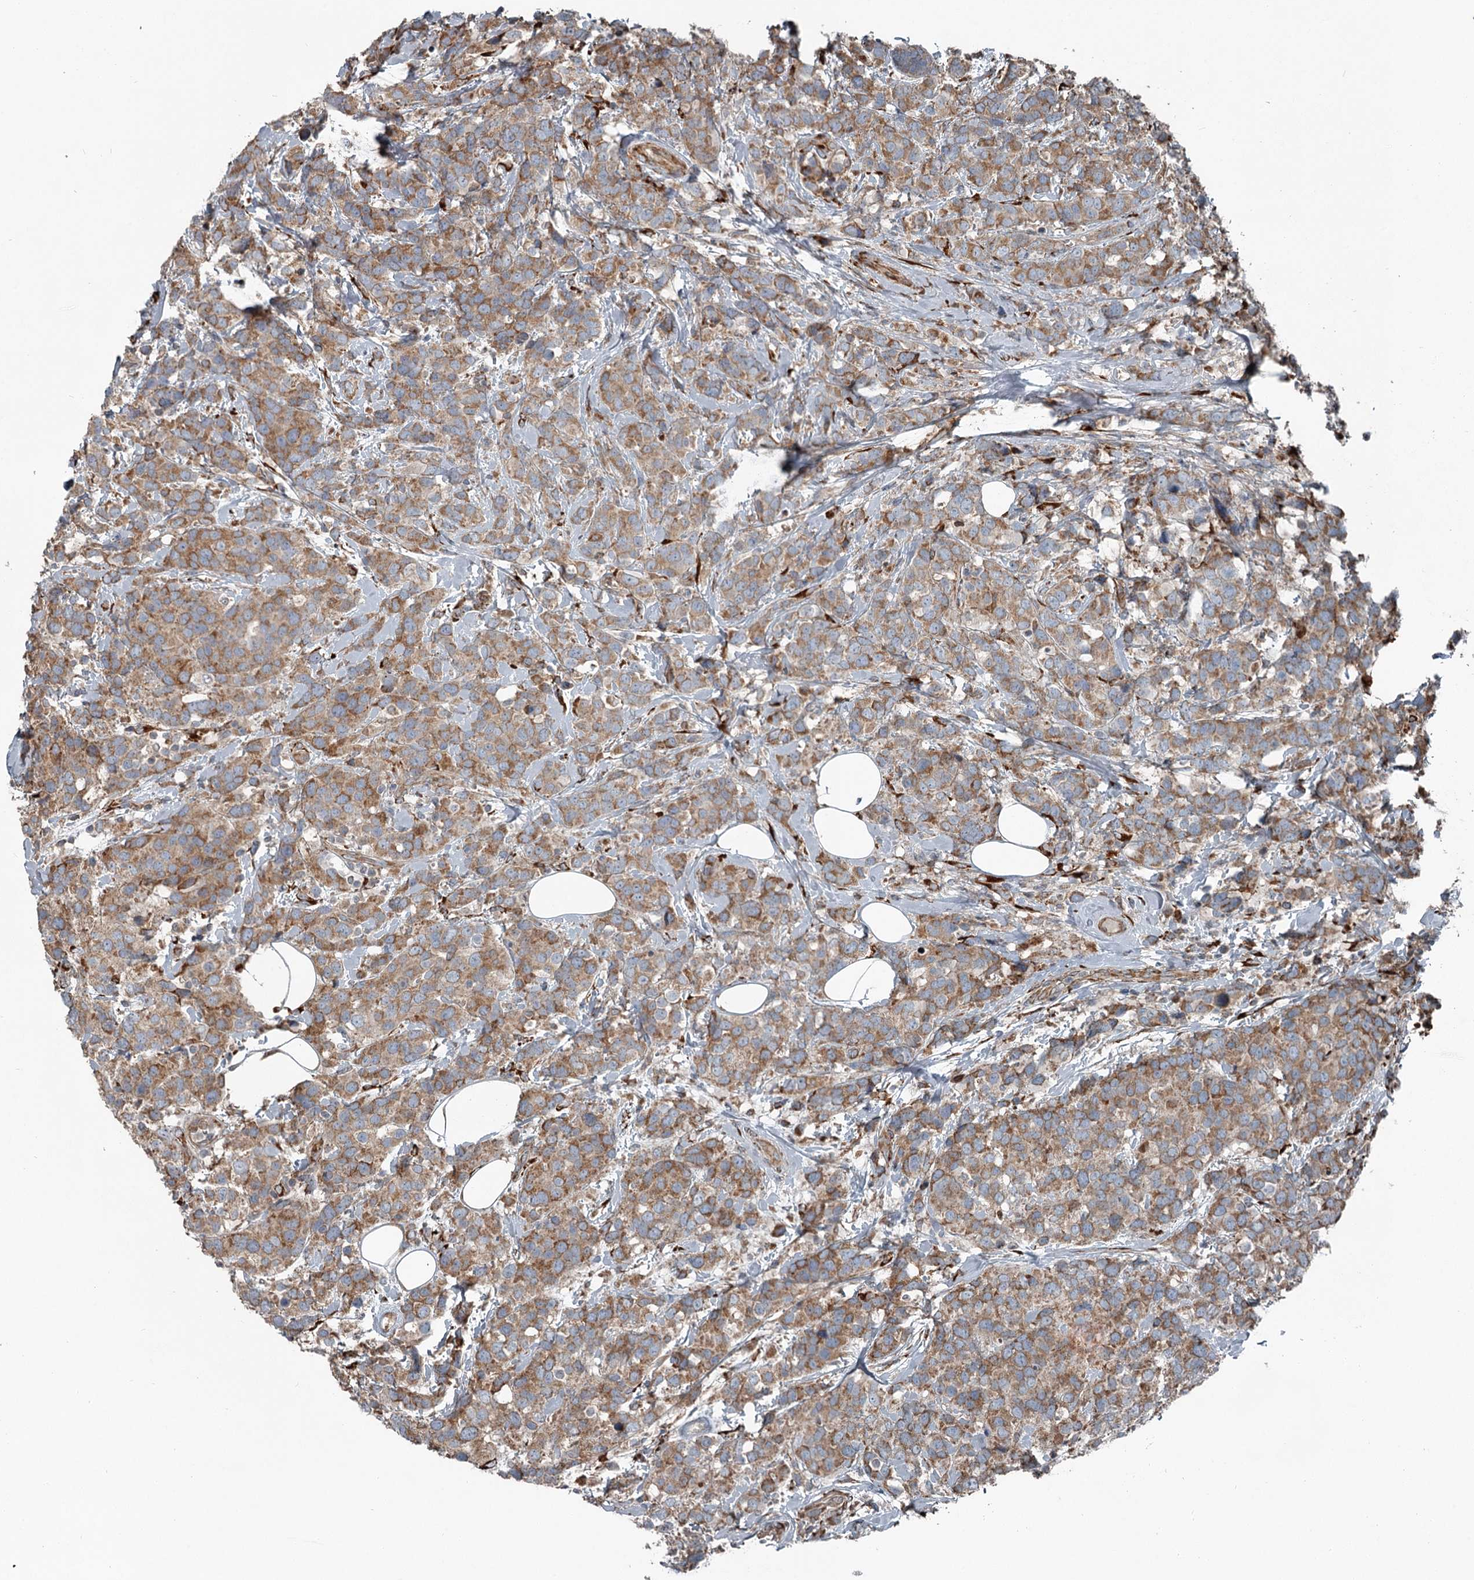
{"staining": {"intensity": "moderate", "quantity": ">75%", "location": "cytoplasmic/membranous"}, "tissue": "breast cancer", "cell_type": "Tumor cells", "image_type": "cancer", "snomed": [{"axis": "morphology", "description": "Lobular carcinoma"}, {"axis": "topography", "description": "Breast"}], "caption": "Breast lobular carcinoma stained for a protein reveals moderate cytoplasmic/membranous positivity in tumor cells.", "gene": "RASSF8", "patient": {"sex": "female", "age": 59}}